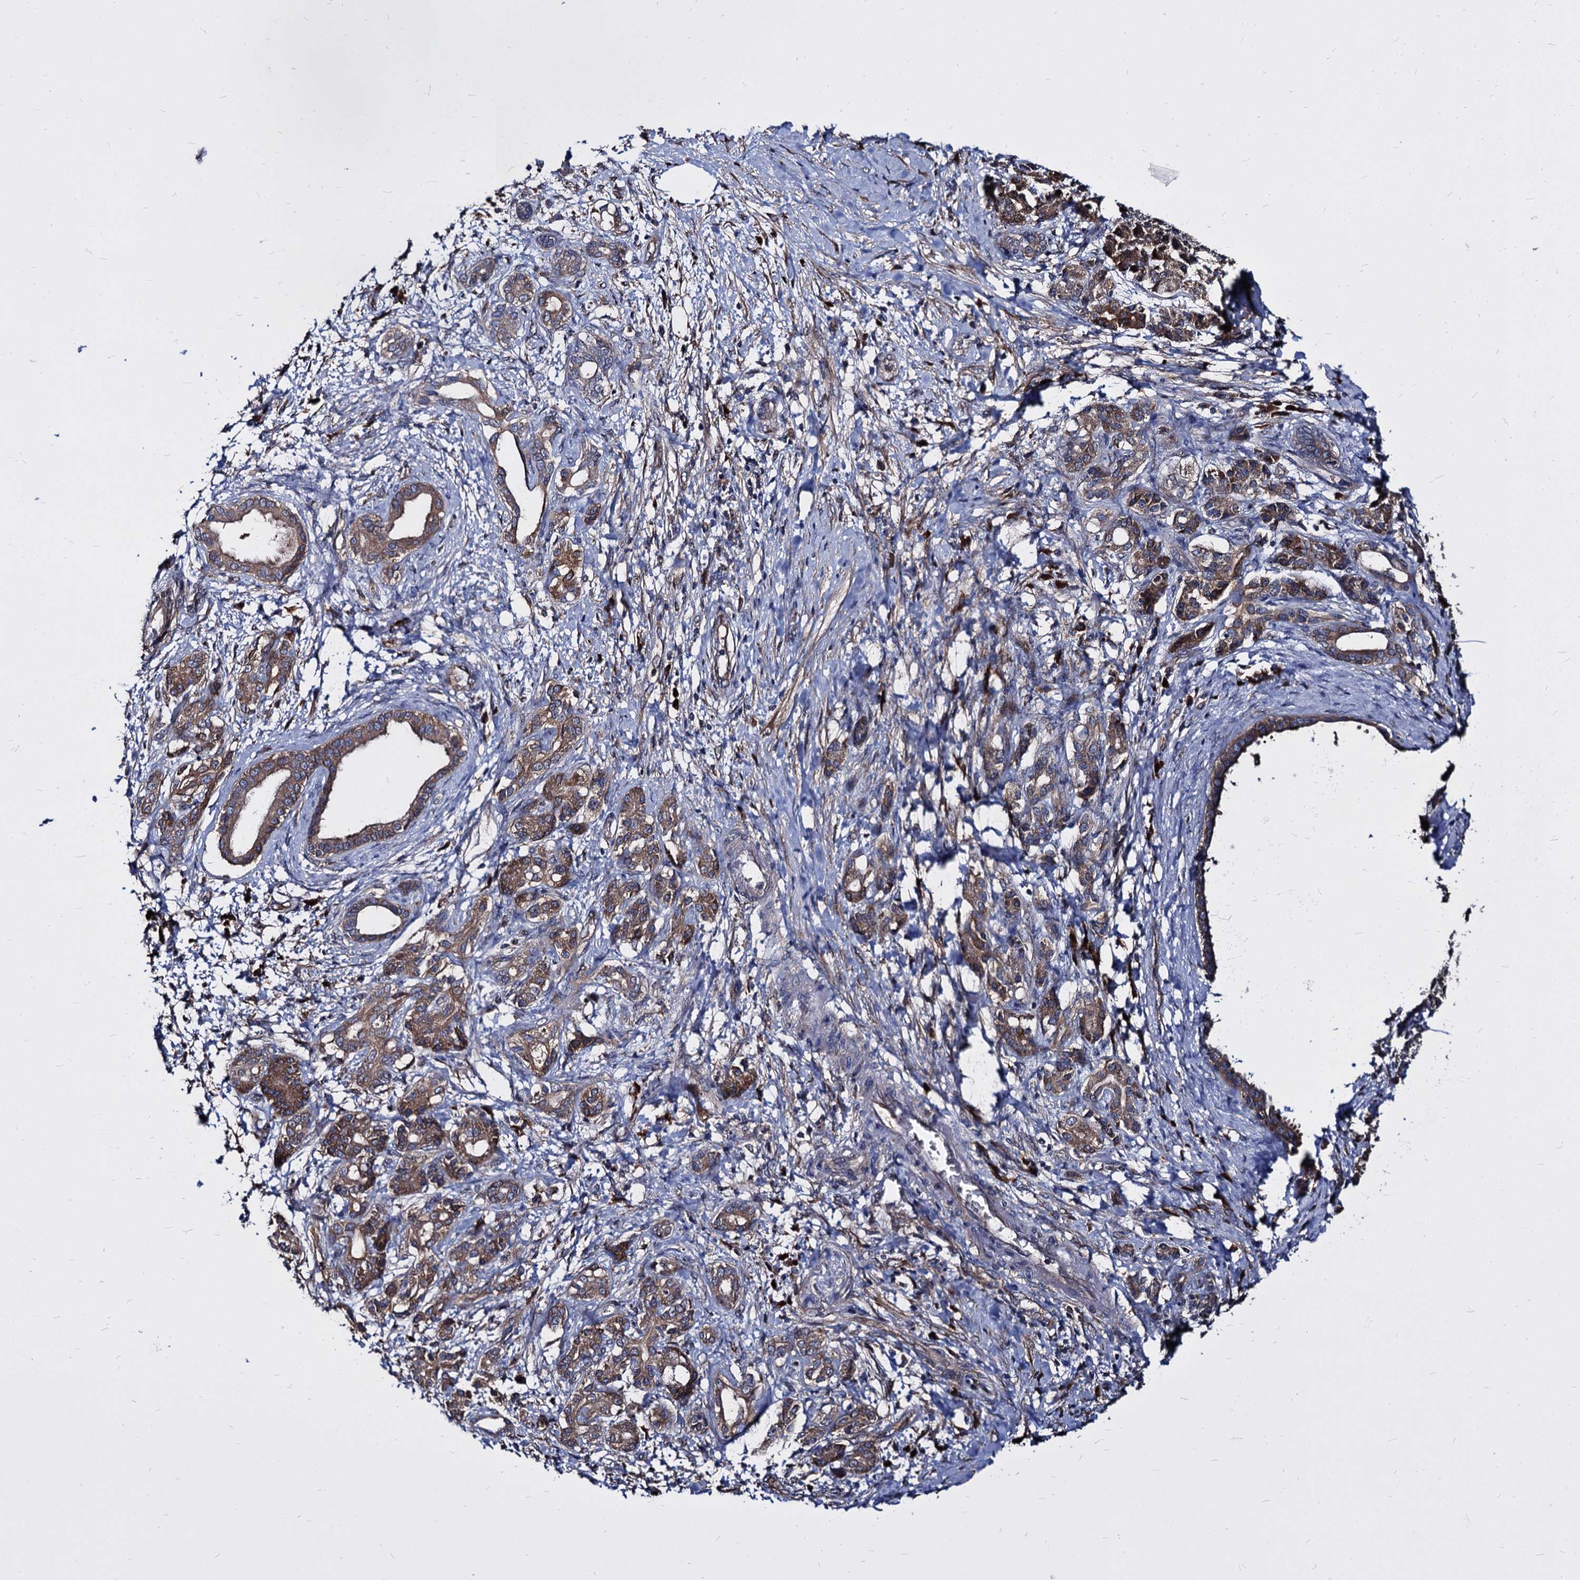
{"staining": {"intensity": "moderate", "quantity": ">75%", "location": "cytoplasmic/membranous"}, "tissue": "pancreatic cancer", "cell_type": "Tumor cells", "image_type": "cancer", "snomed": [{"axis": "morphology", "description": "Adenocarcinoma, NOS"}, {"axis": "topography", "description": "Pancreas"}], "caption": "Pancreatic cancer stained for a protein displays moderate cytoplasmic/membranous positivity in tumor cells.", "gene": "NME1", "patient": {"sex": "female", "age": 55}}